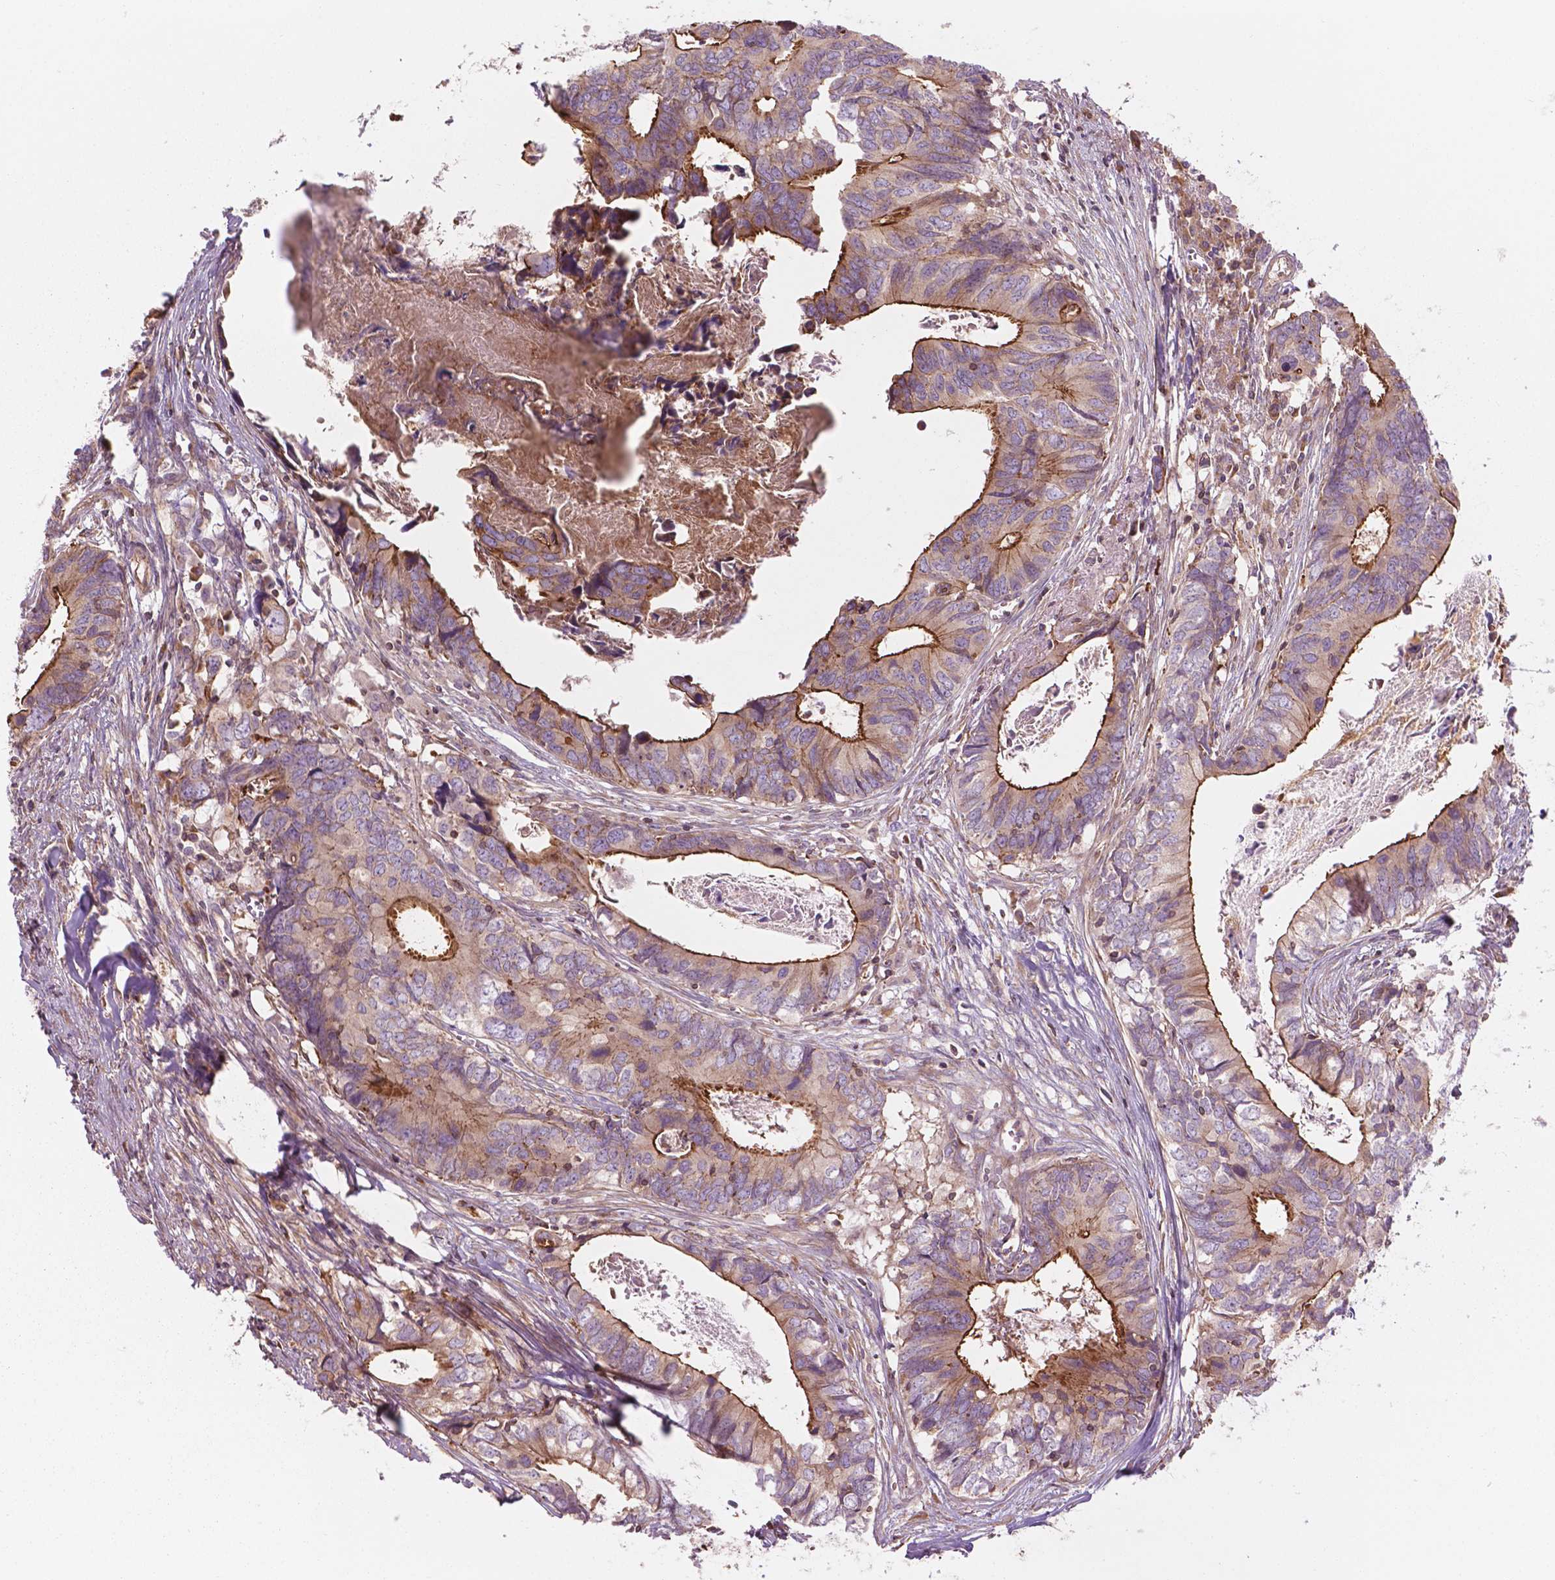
{"staining": {"intensity": "strong", "quantity": "<25%", "location": "cytoplasmic/membranous"}, "tissue": "colorectal cancer", "cell_type": "Tumor cells", "image_type": "cancer", "snomed": [{"axis": "morphology", "description": "Adenocarcinoma, NOS"}, {"axis": "topography", "description": "Colon"}], "caption": "Immunohistochemistry (IHC) micrograph of neoplastic tissue: human colorectal cancer (adenocarcinoma) stained using immunohistochemistry (IHC) displays medium levels of strong protein expression localized specifically in the cytoplasmic/membranous of tumor cells, appearing as a cytoplasmic/membranous brown color.", "gene": "SURF4", "patient": {"sex": "female", "age": 82}}